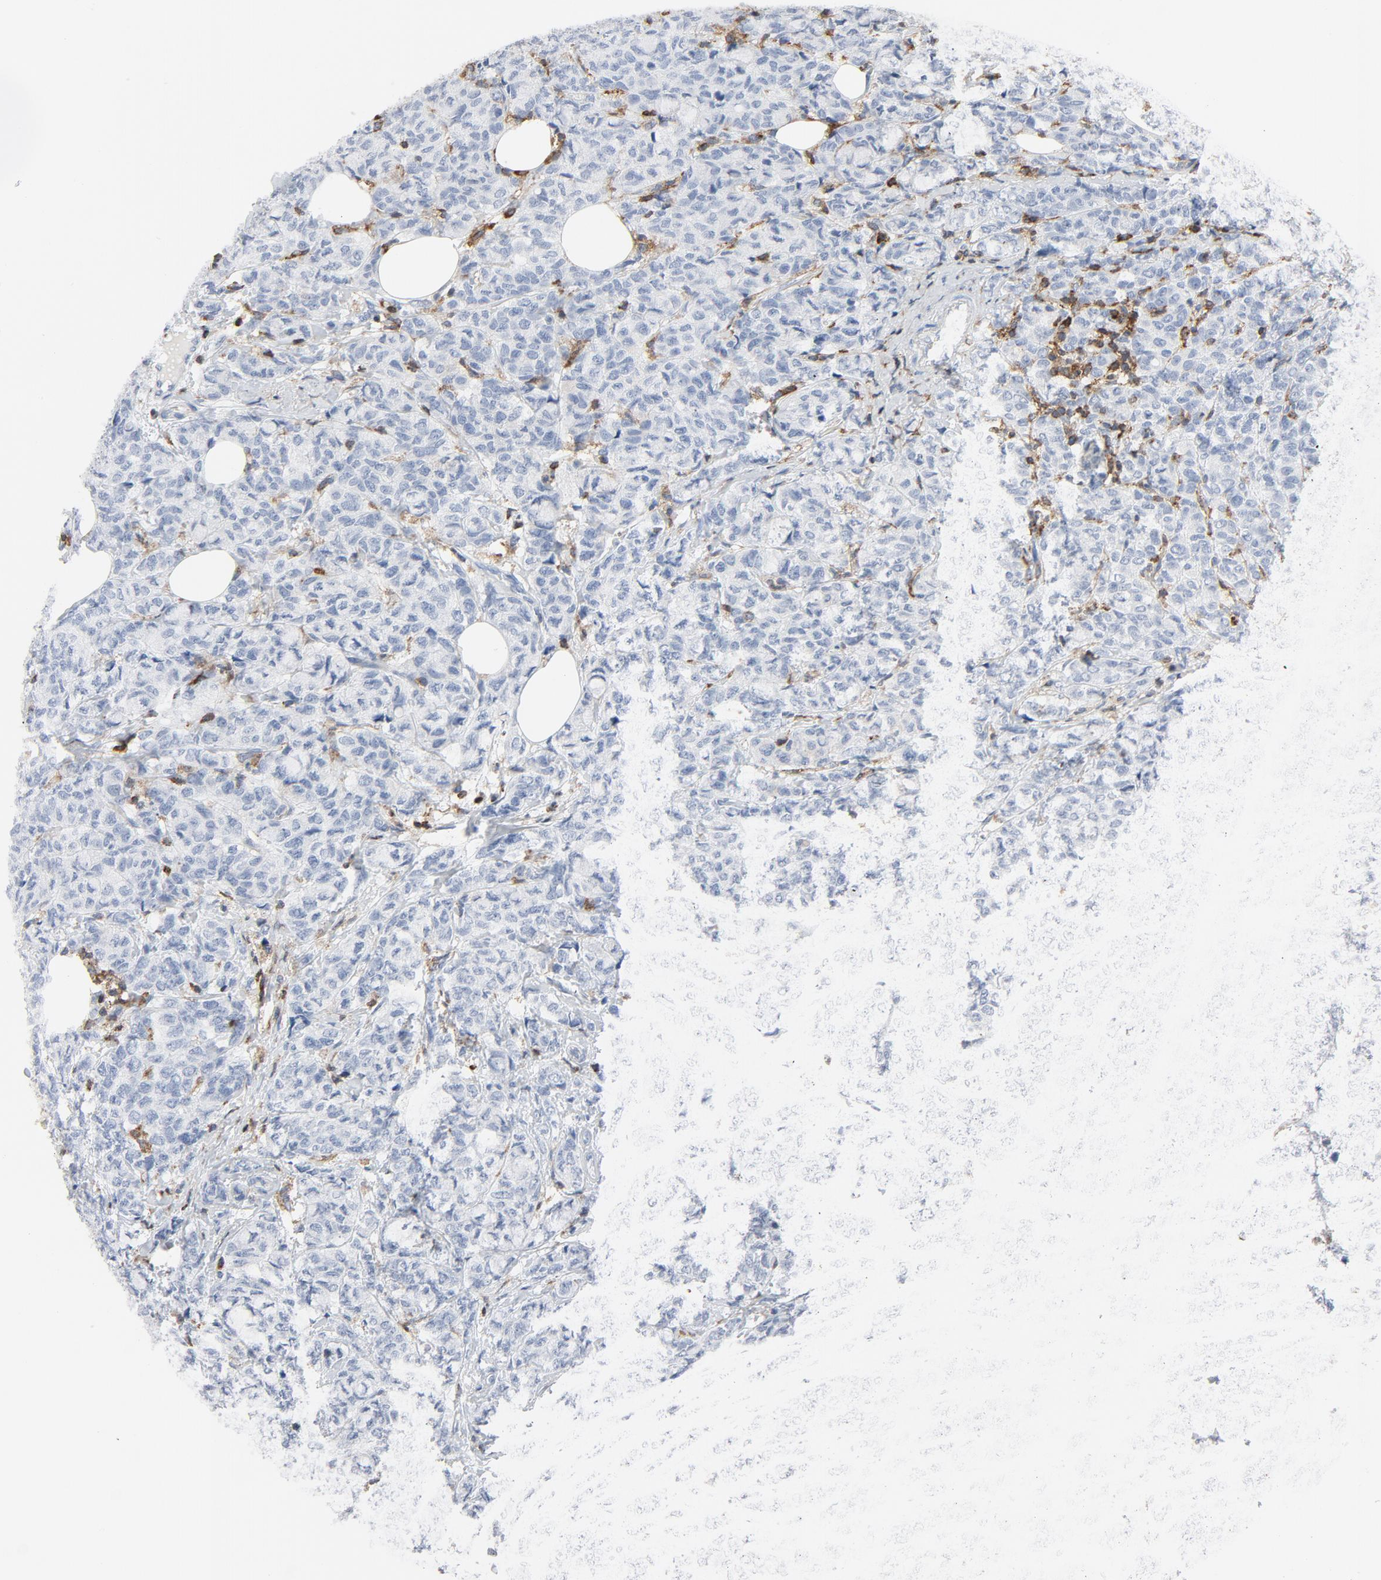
{"staining": {"intensity": "negative", "quantity": "none", "location": "none"}, "tissue": "breast cancer", "cell_type": "Tumor cells", "image_type": "cancer", "snomed": [{"axis": "morphology", "description": "Lobular carcinoma"}, {"axis": "topography", "description": "Breast"}], "caption": "Photomicrograph shows no significant protein positivity in tumor cells of breast cancer (lobular carcinoma).", "gene": "LCP2", "patient": {"sex": "female", "age": 60}}